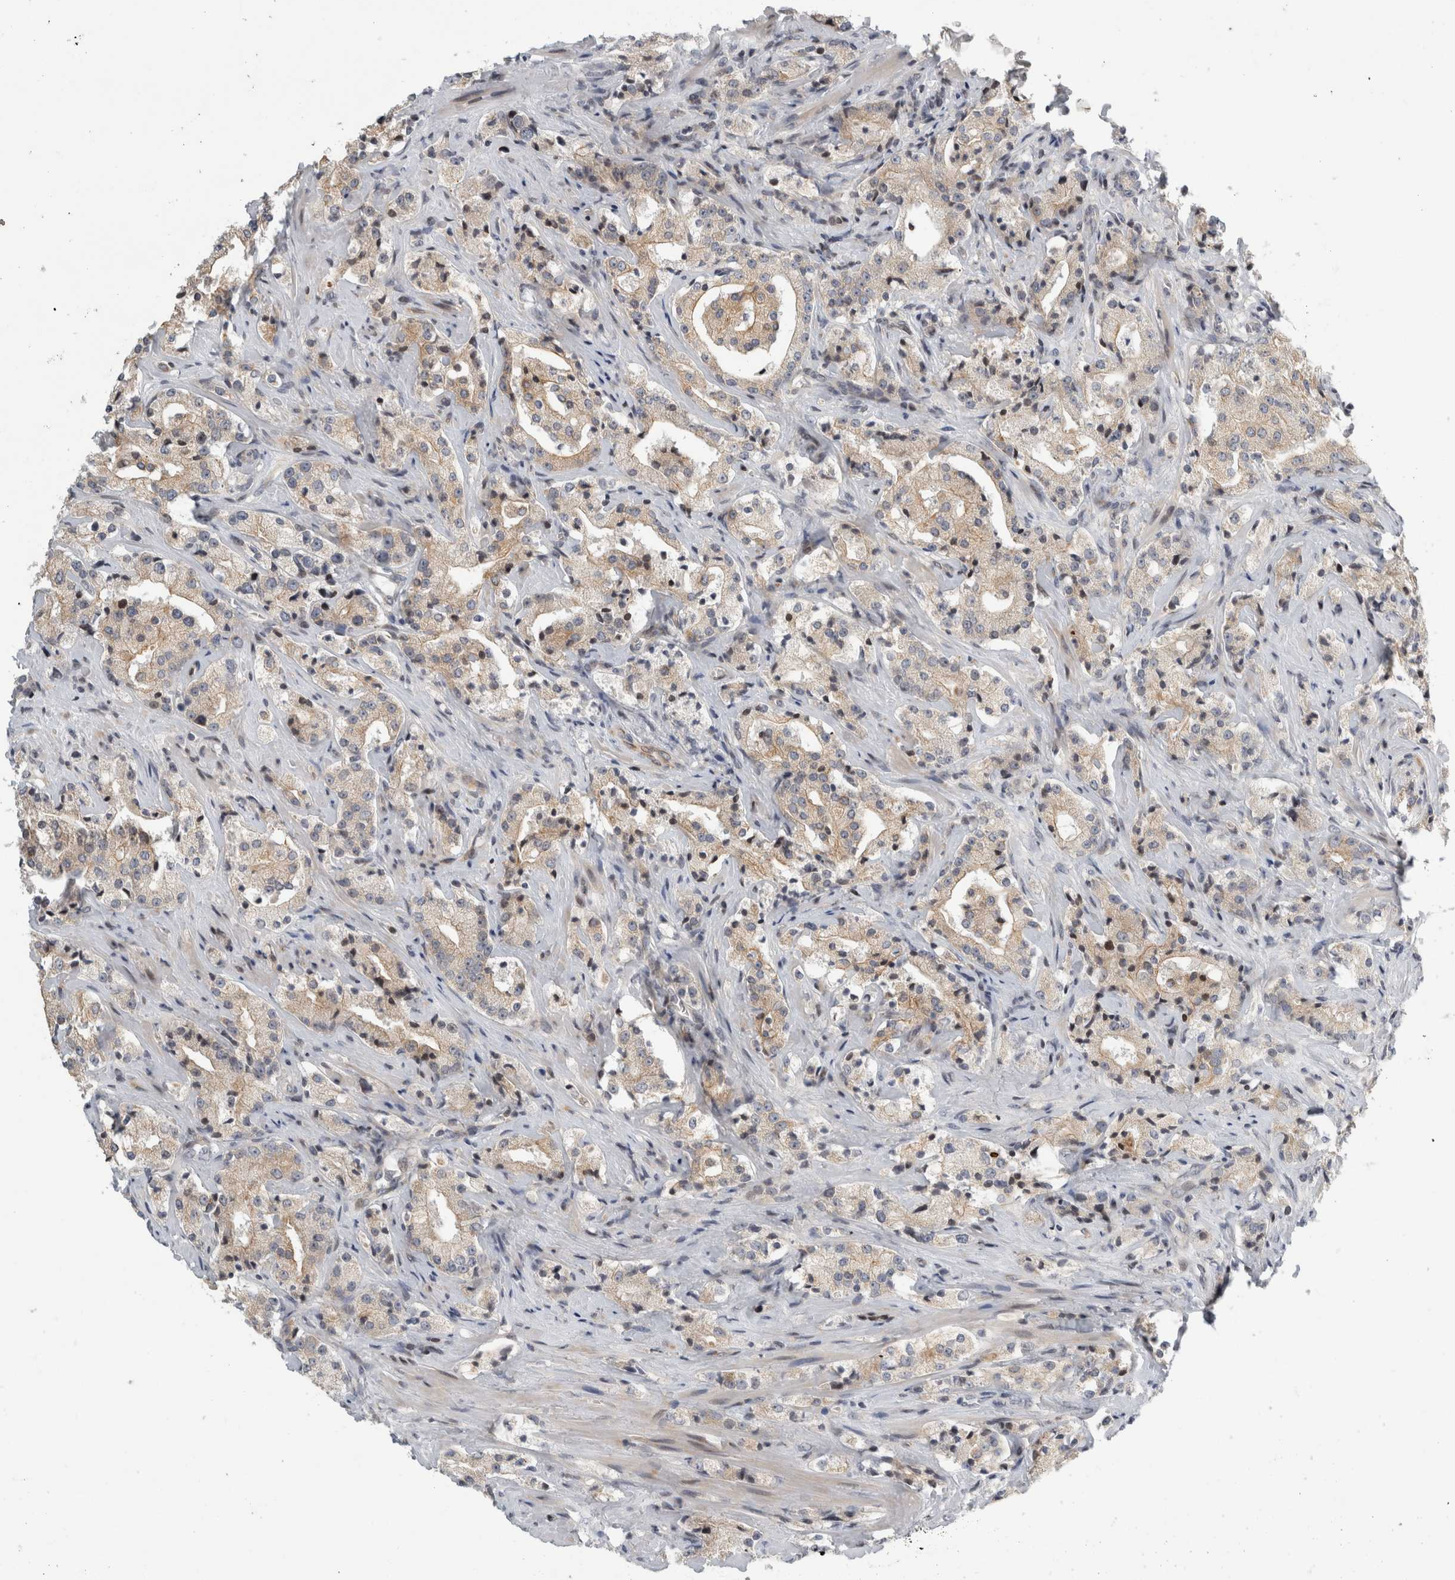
{"staining": {"intensity": "moderate", "quantity": "25%-75%", "location": "cytoplasmic/membranous"}, "tissue": "prostate cancer", "cell_type": "Tumor cells", "image_type": "cancer", "snomed": [{"axis": "morphology", "description": "Adenocarcinoma, High grade"}, {"axis": "topography", "description": "Prostate"}], "caption": "Brown immunohistochemical staining in prostate cancer demonstrates moderate cytoplasmic/membranous positivity in approximately 25%-75% of tumor cells. Using DAB (brown) and hematoxylin (blue) stains, captured at high magnification using brightfield microscopy.", "gene": "UTP25", "patient": {"sex": "male", "age": 63}}